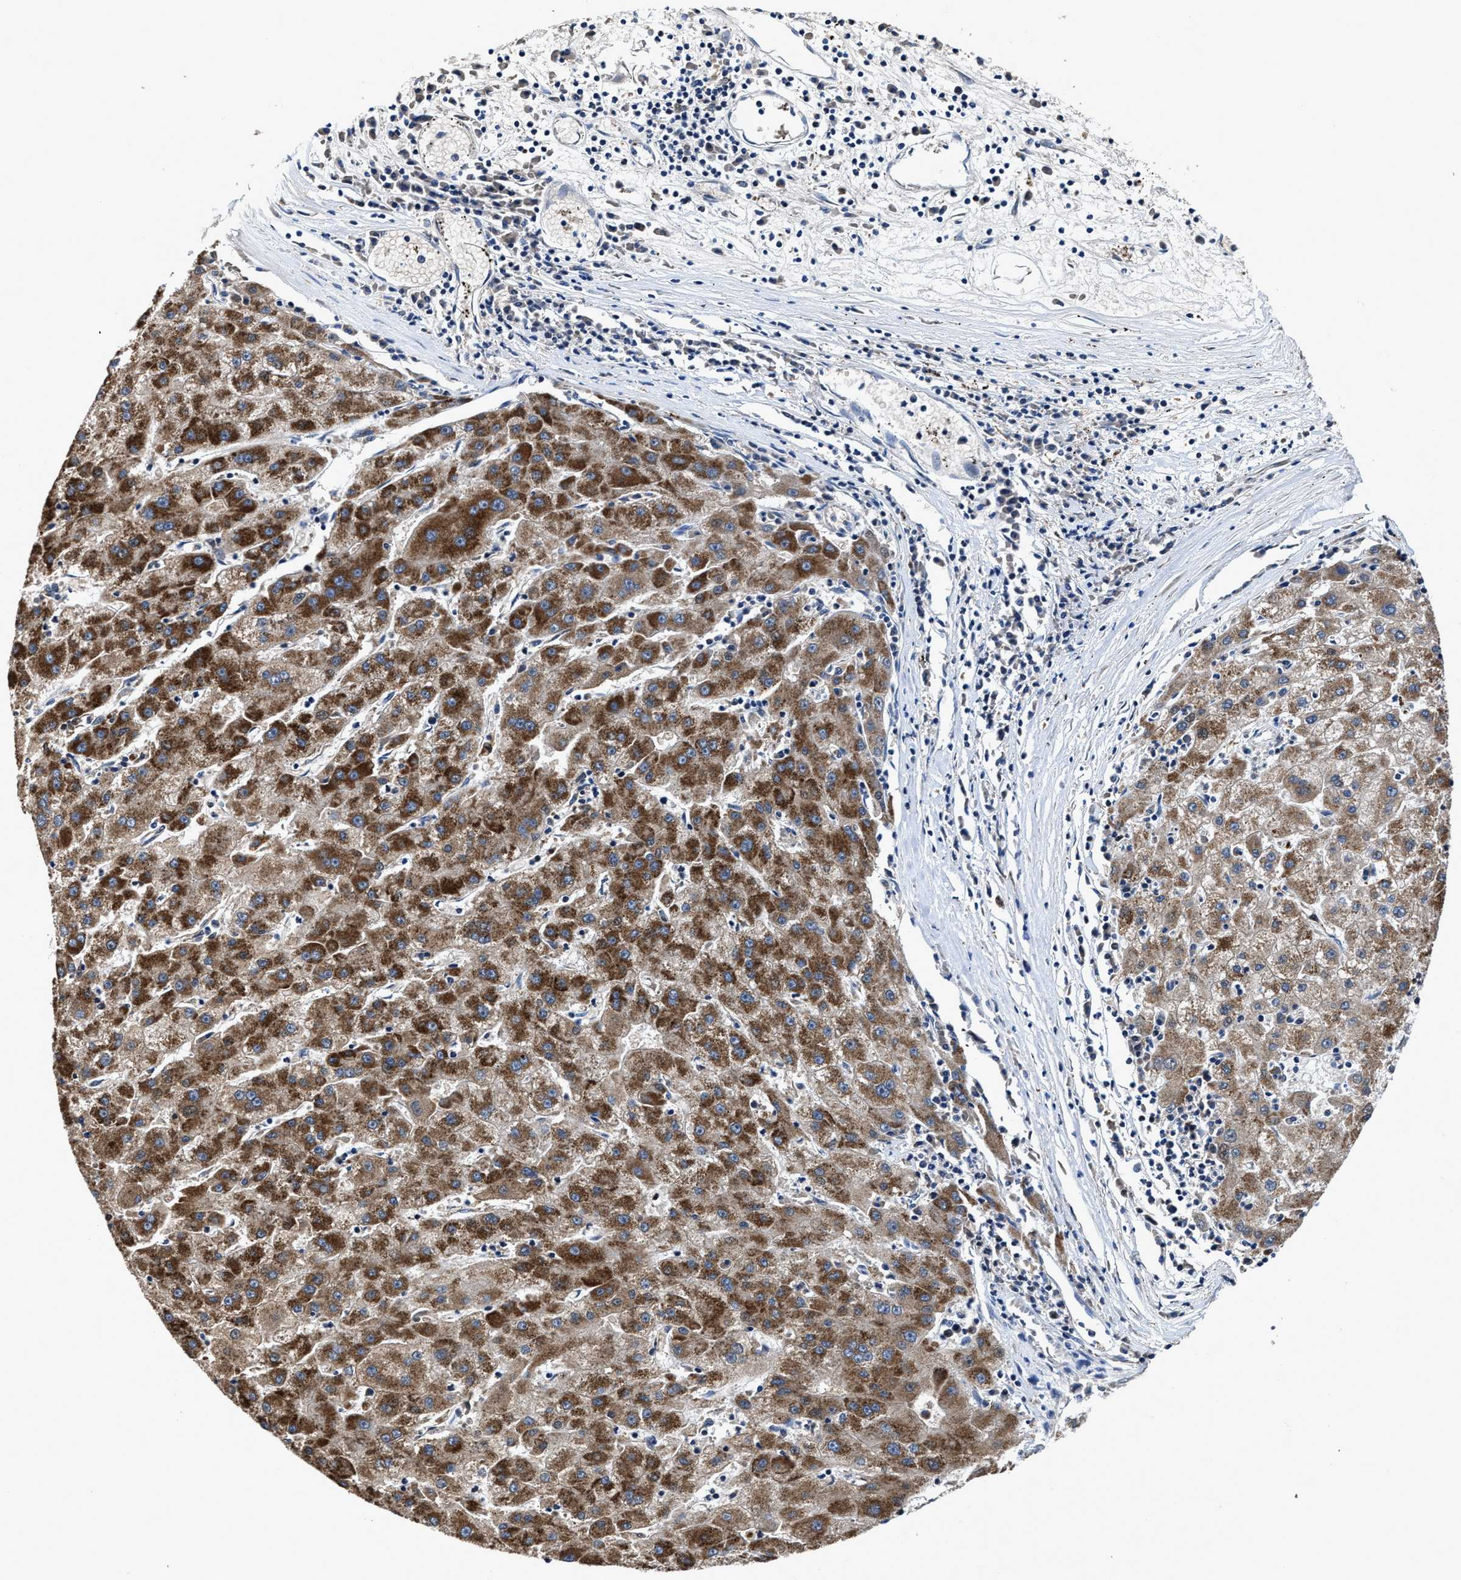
{"staining": {"intensity": "moderate", "quantity": ">75%", "location": "cytoplasmic/membranous"}, "tissue": "liver cancer", "cell_type": "Tumor cells", "image_type": "cancer", "snomed": [{"axis": "morphology", "description": "Carcinoma, Hepatocellular, NOS"}, {"axis": "topography", "description": "Liver"}], "caption": "This image exhibits hepatocellular carcinoma (liver) stained with immunohistochemistry (IHC) to label a protein in brown. The cytoplasmic/membranous of tumor cells show moderate positivity for the protein. Nuclei are counter-stained blue.", "gene": "RGS10", "patient": {"sex": "male", "age": 72}}